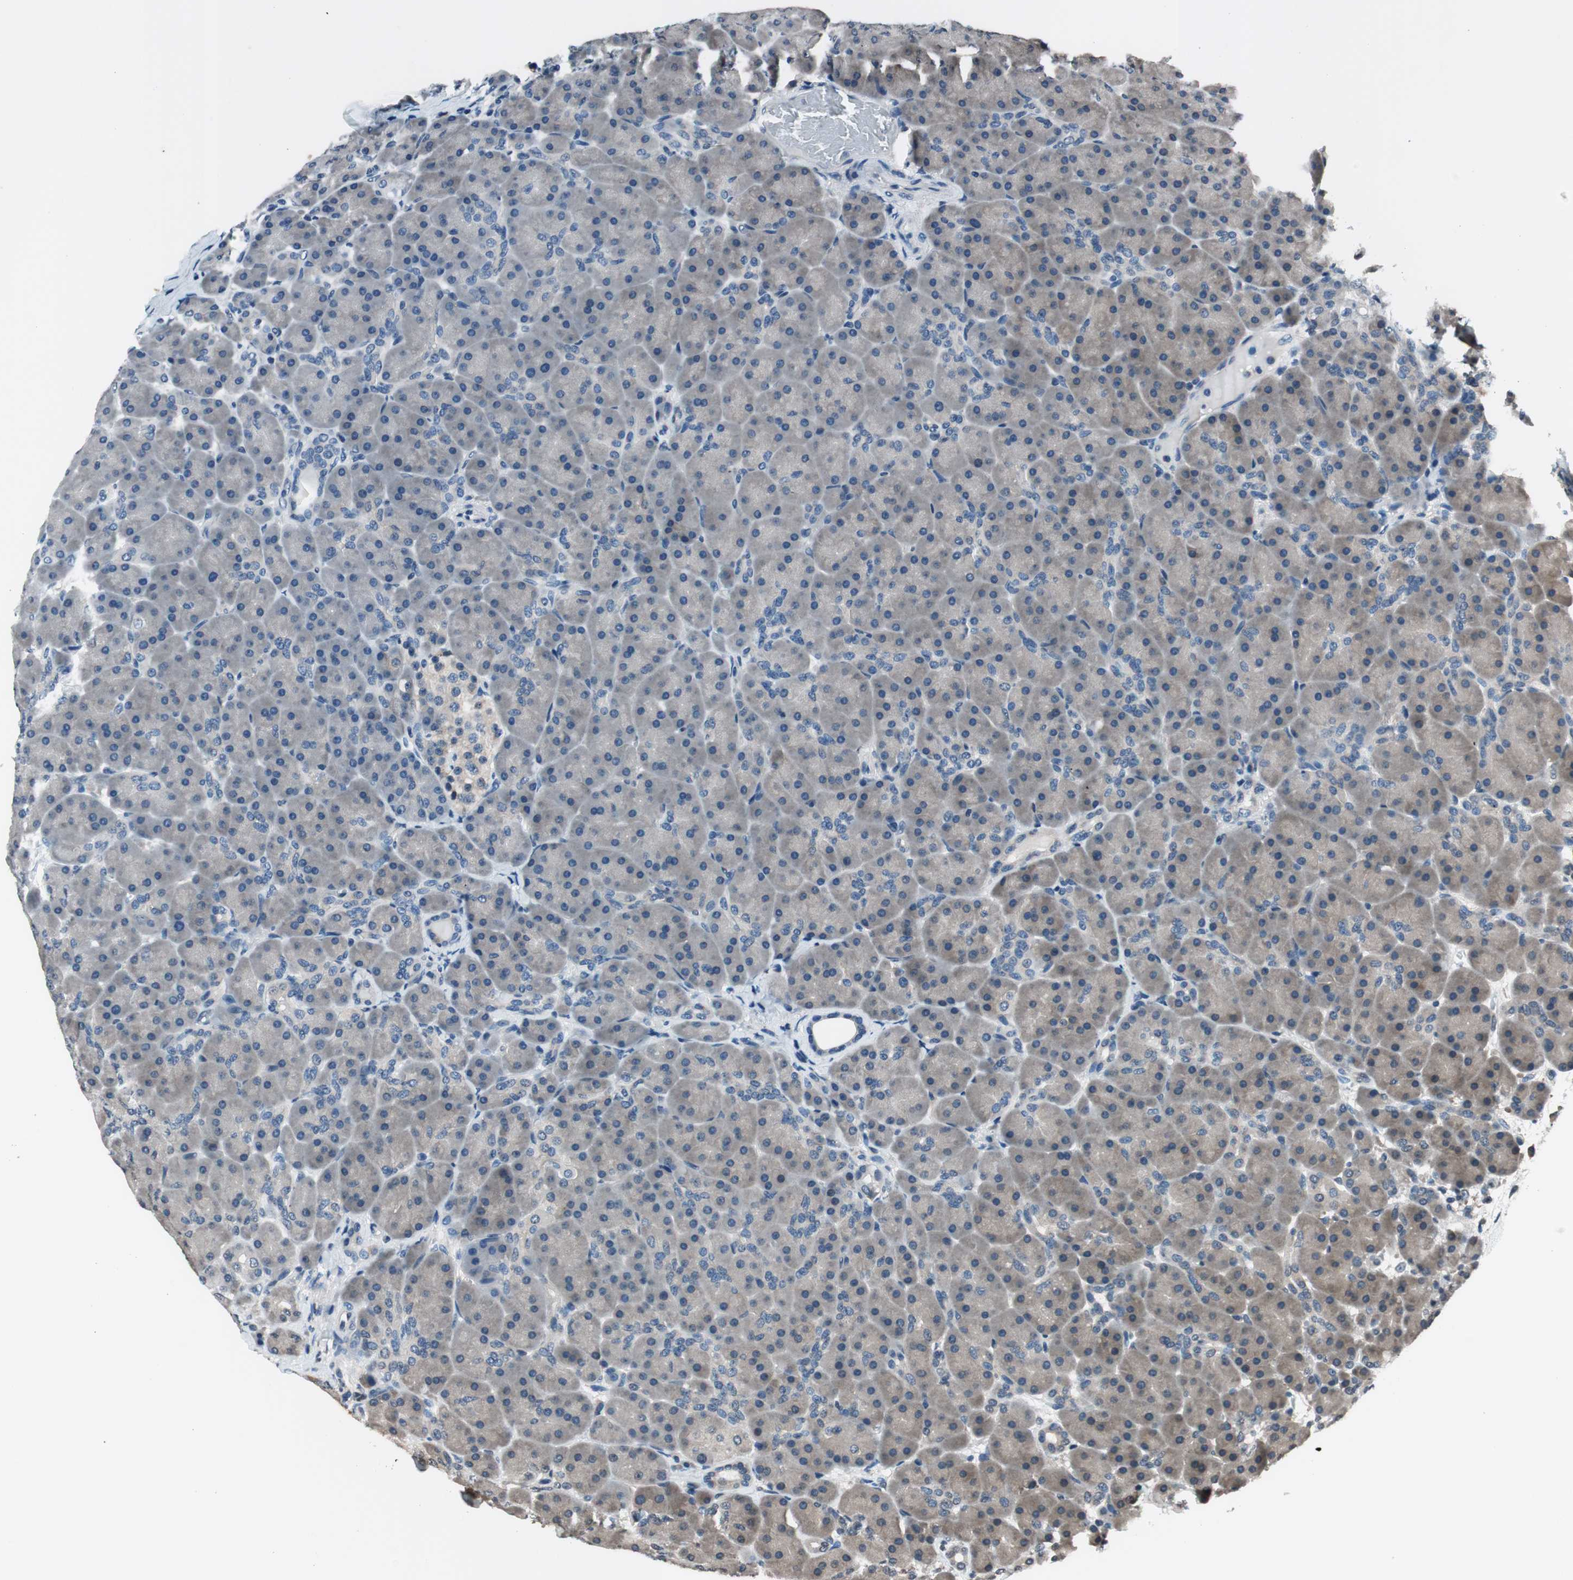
{"staining": {"intensity": "moderate", "quantity": "25%-75%", "location": "cytoplasmic/membranous"}, "tissue": "pancreas", "cell_type": "Exocrine glandular cells", "image_type": "normal", "snomed": [{"axis": "morphology", "description": "Normal tissue, NOS"}, {"axis": "topography", "description": "Pancreas"}], "caption": "High-power microscopy captured an immunohistochemistry (IHC) micrograph of benign pancreas, revealing moderate cytoplasmic/membranous expression in approximately 25%-75% of exocrine glandular cells. (IHC, brightfield microscopy, high magnification).", "gene": "GCLC", "patient": {"sex": "male", "age": 66}}